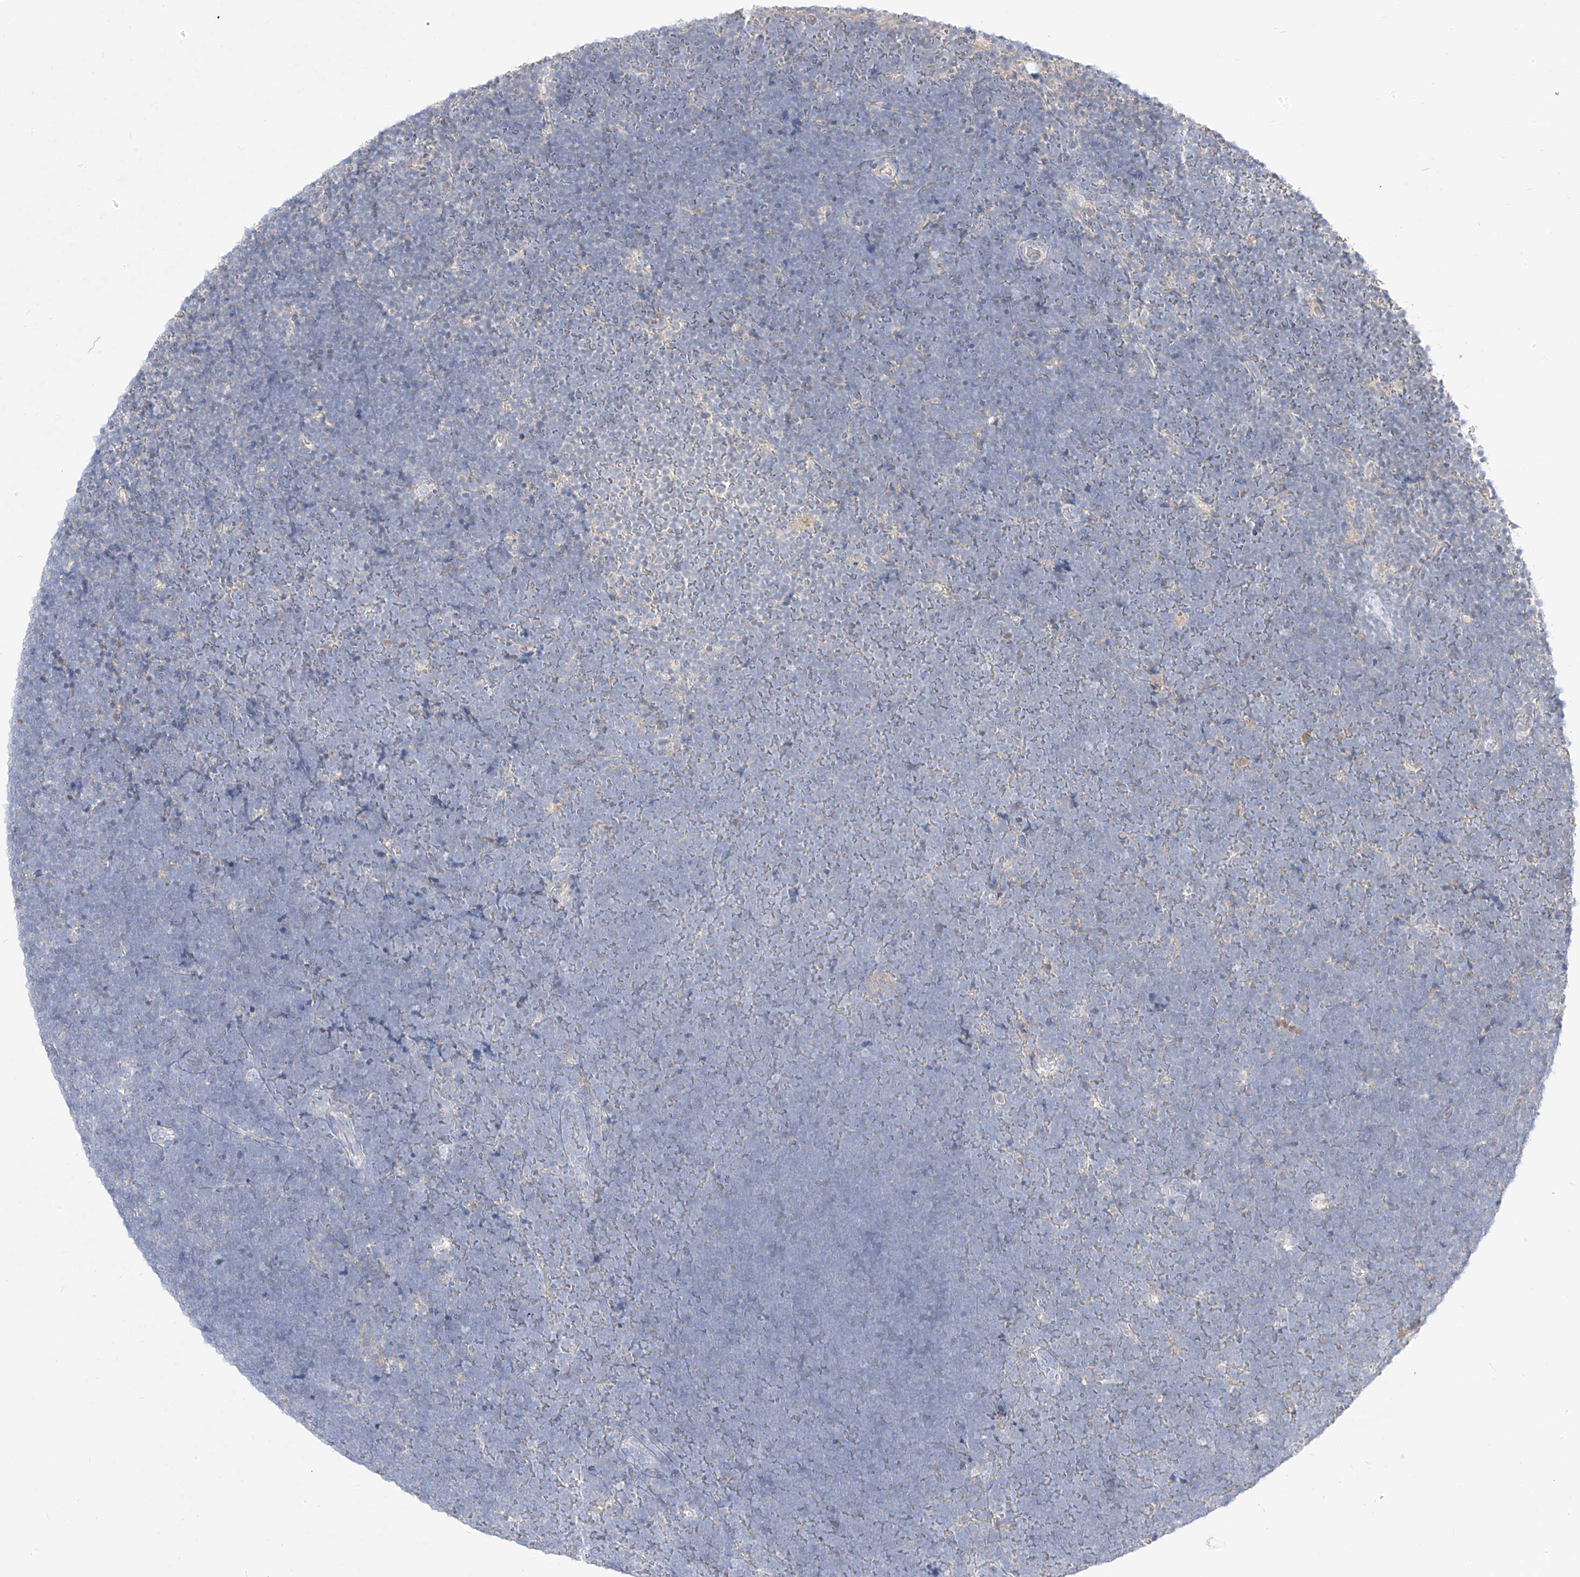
{"staining": {"intensity": "negative", "quantity": "none", "location": "none"}, "tissue": "lymphoma", "cell_type": "Tumor cells", "image_type": "cancer", "snomed": [{"axis": "morphology", "description": "Malignant lymphoma, non-Hodgkin's type, High grade"}, {"axis": "topography", "description": "Lymph node"}], "caption": "An immunohistochemistry photomicrograph of lymphoma is shown. There is no staining in tumor cells of lymphoma. (DAB (3,3'-diaminobenzidine) IHC, high magnification).", "gene": "RASA2", "patient": {"sex": "male", "age": 13}}